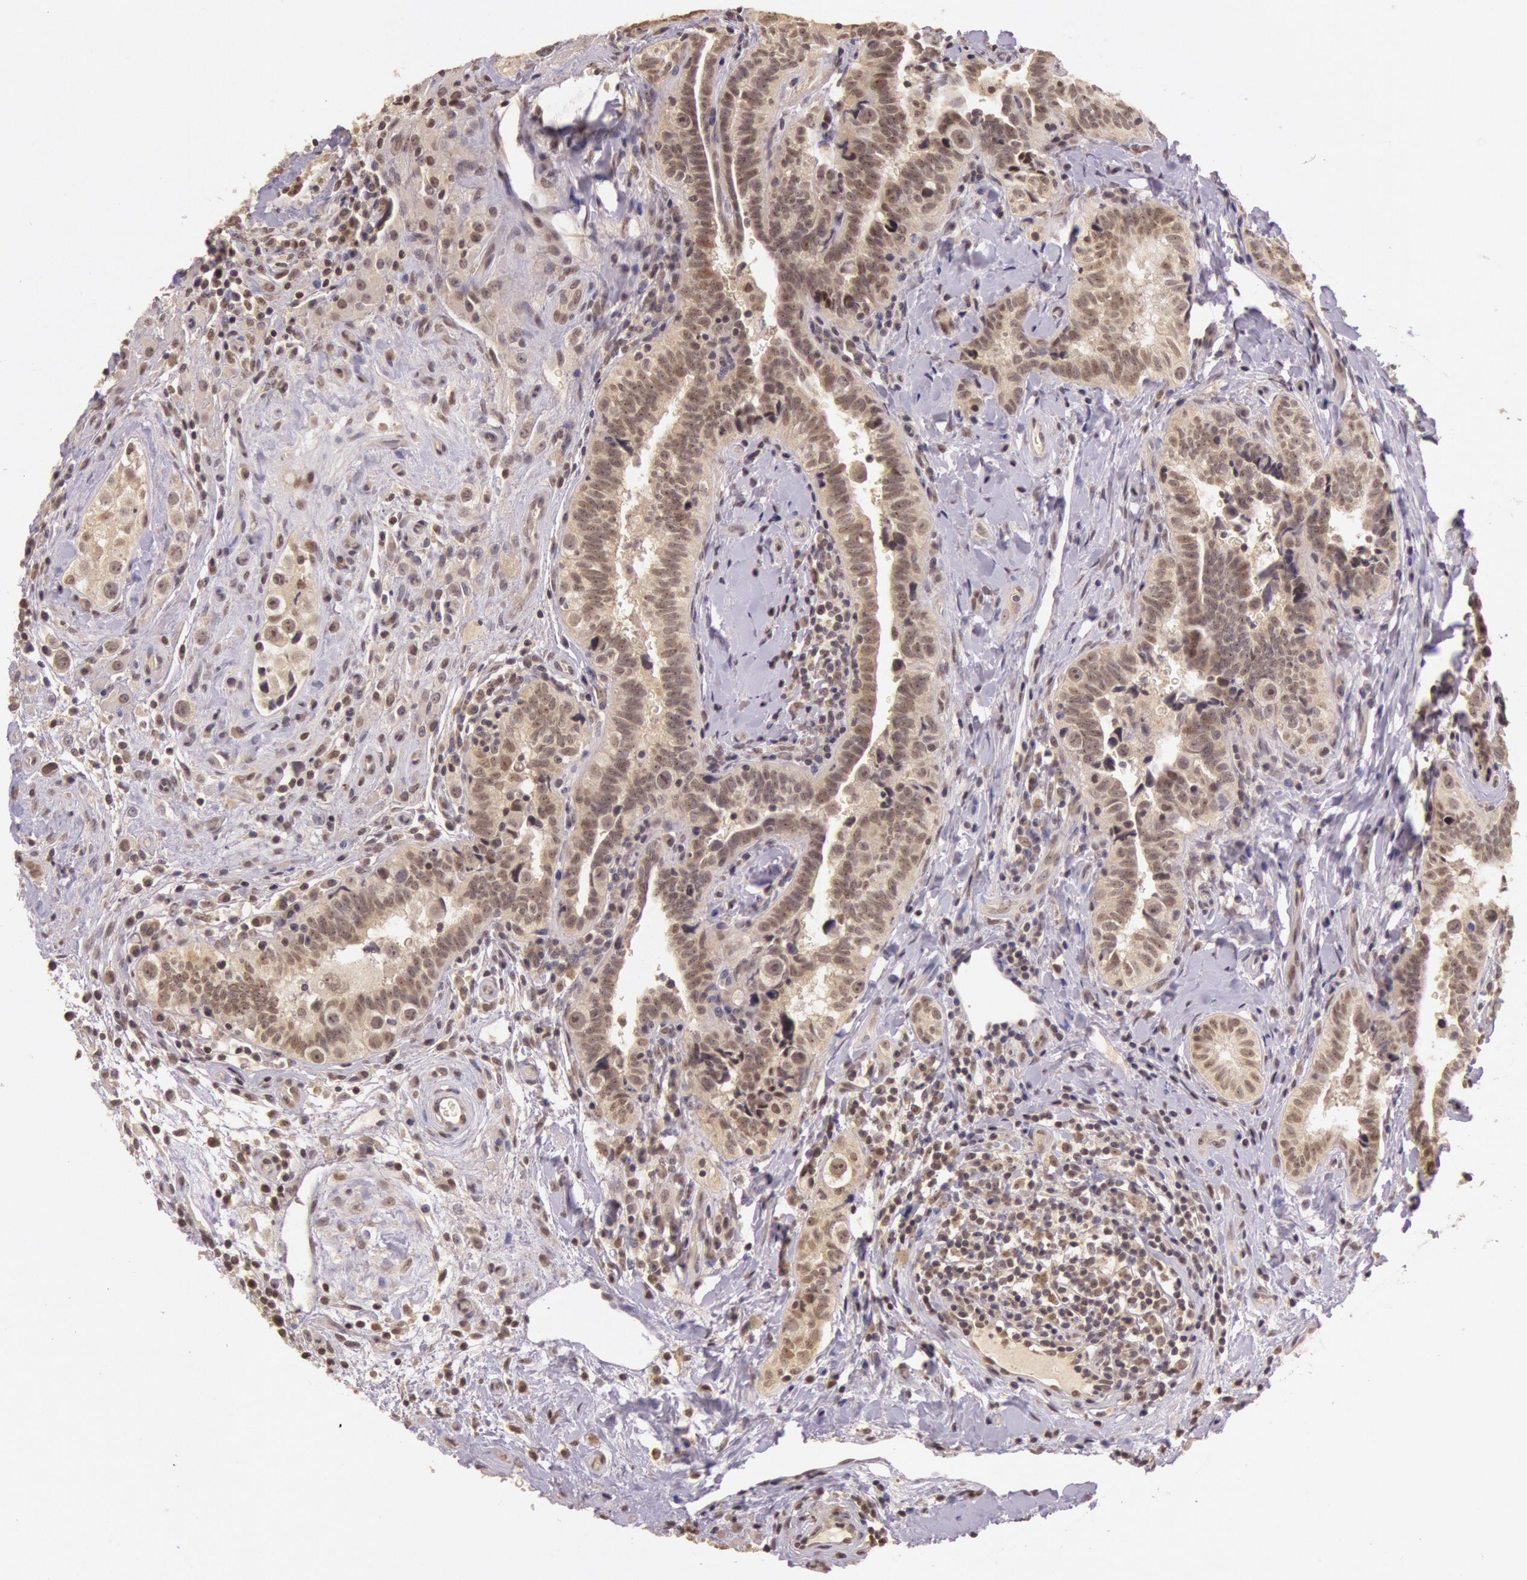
{"staining": {"intensity": "negative", "quantity": "none", "location": "none"}, "tissue": "testis cancer", "cell_type": "Tumor cells", "image_type": "cancer", "snomed": [{"axis": "morphology", "description": "Seminoma, NOS"}, {"axis": "topography", "description": "Testis"}], "caption": "Seminoma (testis) was stained to show a protein in brown. There is no significant expression in tumor cells.", "gene": "RTL10", "patient": {"sex": "male", "age": 32}}